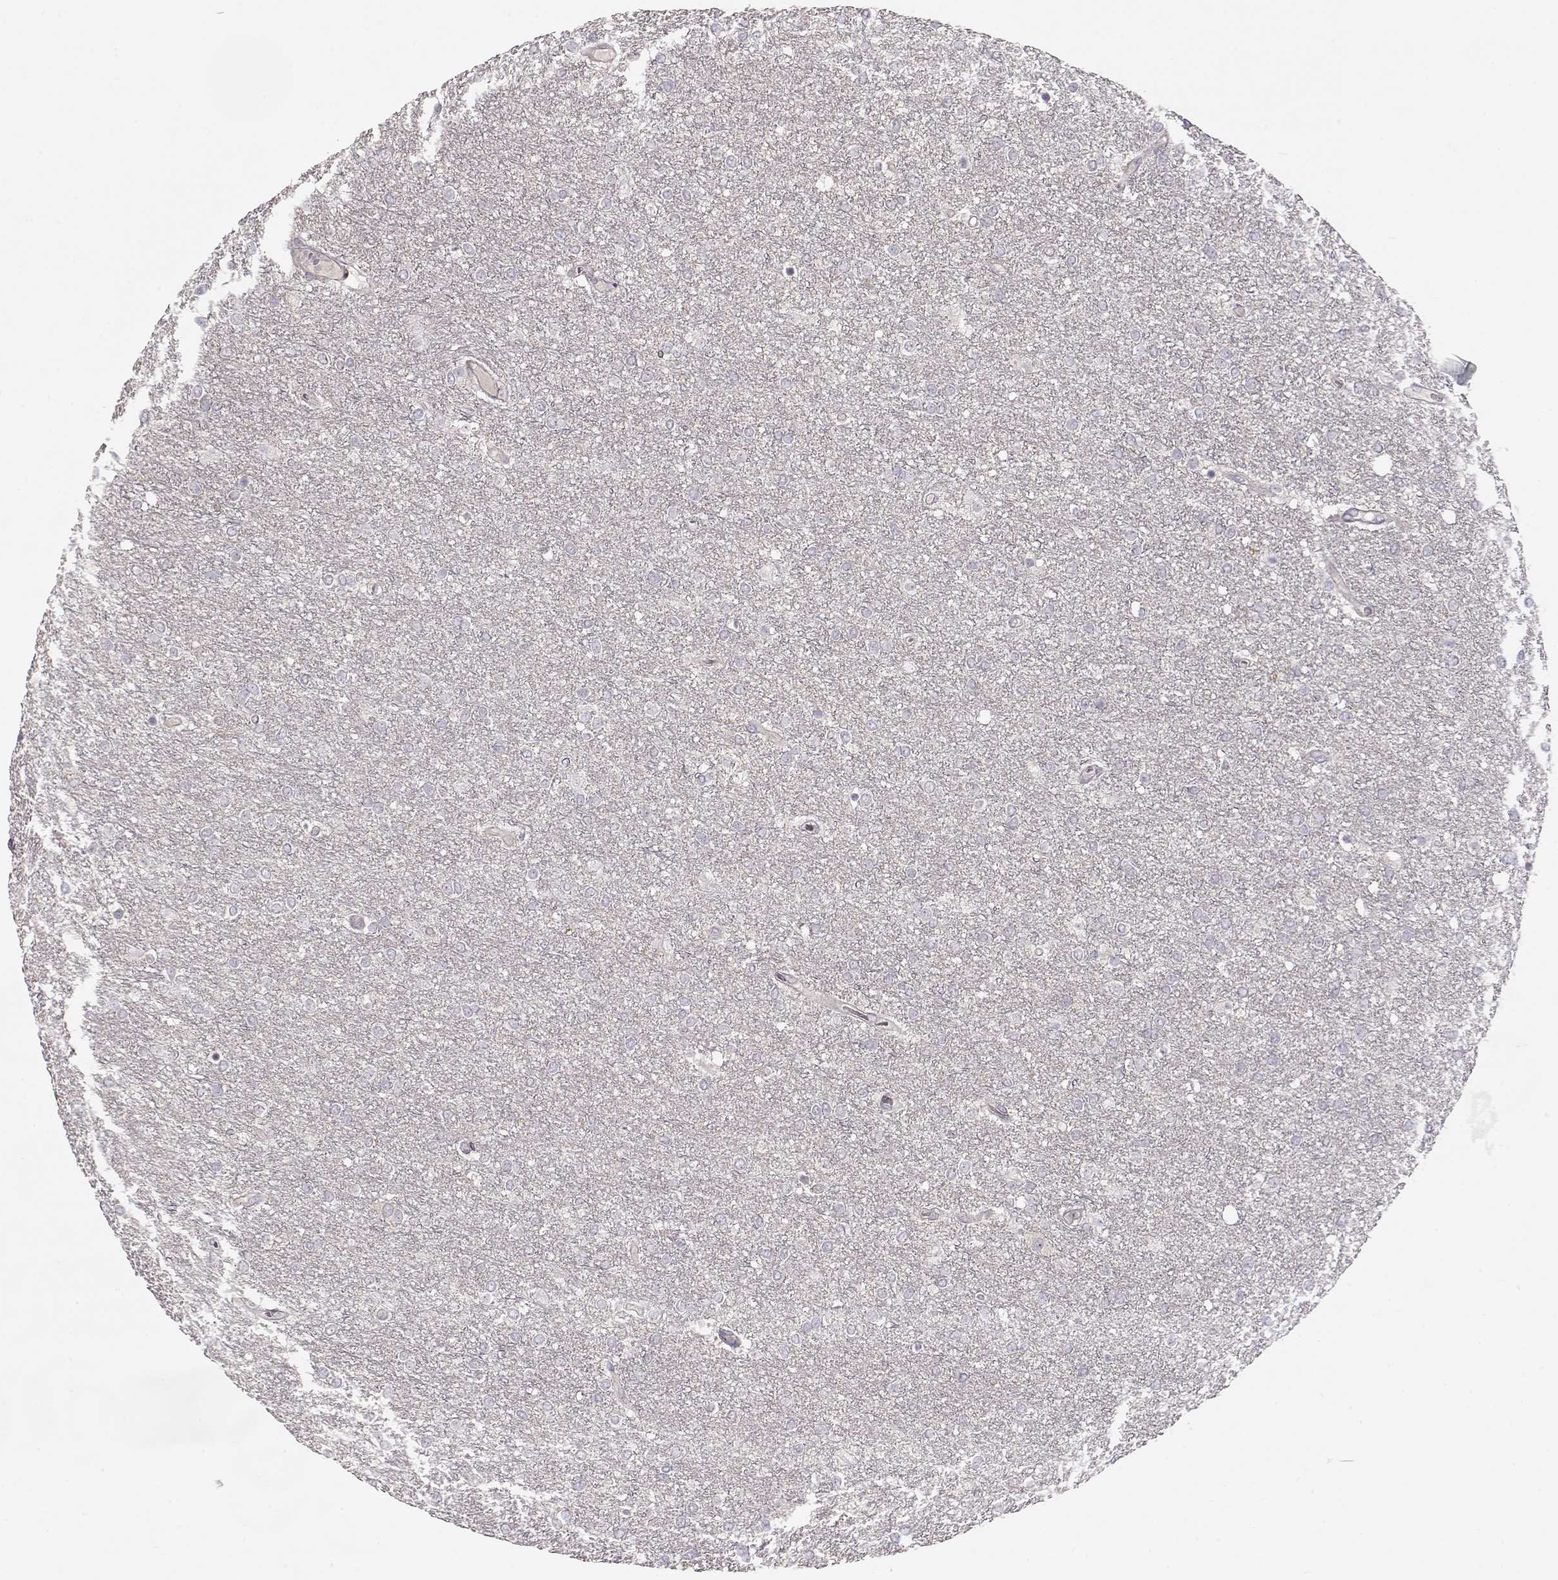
{"staining": {"intensity": "negative", "quantity": "none", "location": "none"}, "tissue": "glioma", "cell_type": "Tumor cells", "image_type": "cancer", "snomed": [{"axis": "morphology", "description": "Glioma, malignant, High grade"}, {"axis": "topography", "description": "Brain"}], "caption": "This photomicrograph is of malignant glioma (high-grade) stained with immunohistochemistry to label a protein in brown with the nuclei are counter-stained blue. There is no staining in tumor cells. The staining is performed using DAB (3,3'-diaminobenzidine) brown chromogen with nuclei counter-stained in using hematoxylin.", "gene": "ARHGAP8", "patient": {"sex": "female", "age": 61}}